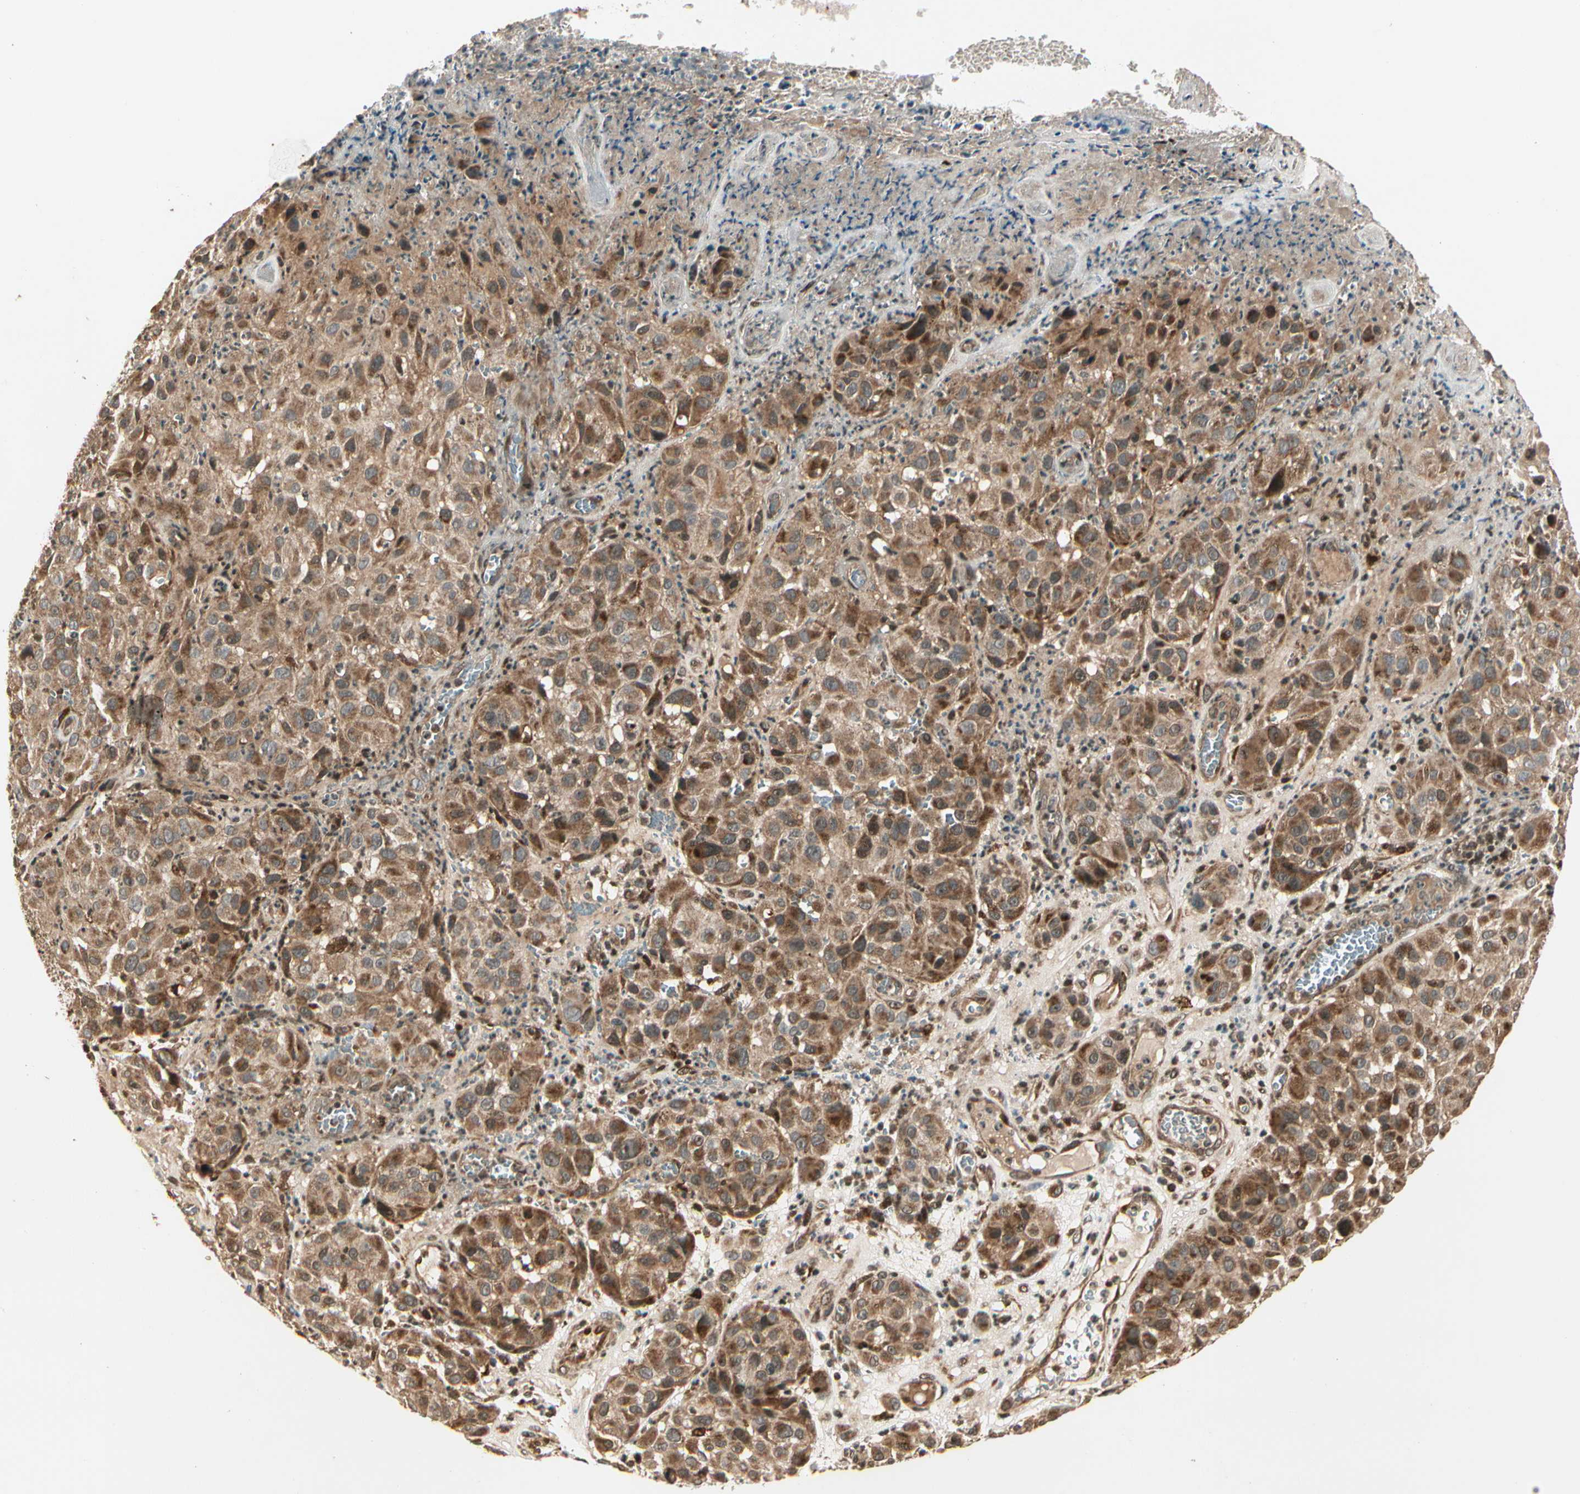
{"staining": {"intensity": "moderate", "quantity": ">75%", "location": "cytoplasmic/membranous"}, "tissue": "melanoma", "cell_type": "Tumor cells", "image_type": "cancer", "snomed": [{"axis": "morphology", "description": "Malignant melanoma, NOS"}, {"axis": "topography", "description": "Skin"}], "caption": "IHC micrograph of neoplastic tissue: human melanoma stained using immunohistochemistry shows medium levels of moderate protein expression localized specifically in the cytoplasmic/membranous of tumor cells, appearing as a cytoplasmic/membranous brown color.", "gene": "GLUL", "patient": {"sex": "female", "age": 21}}